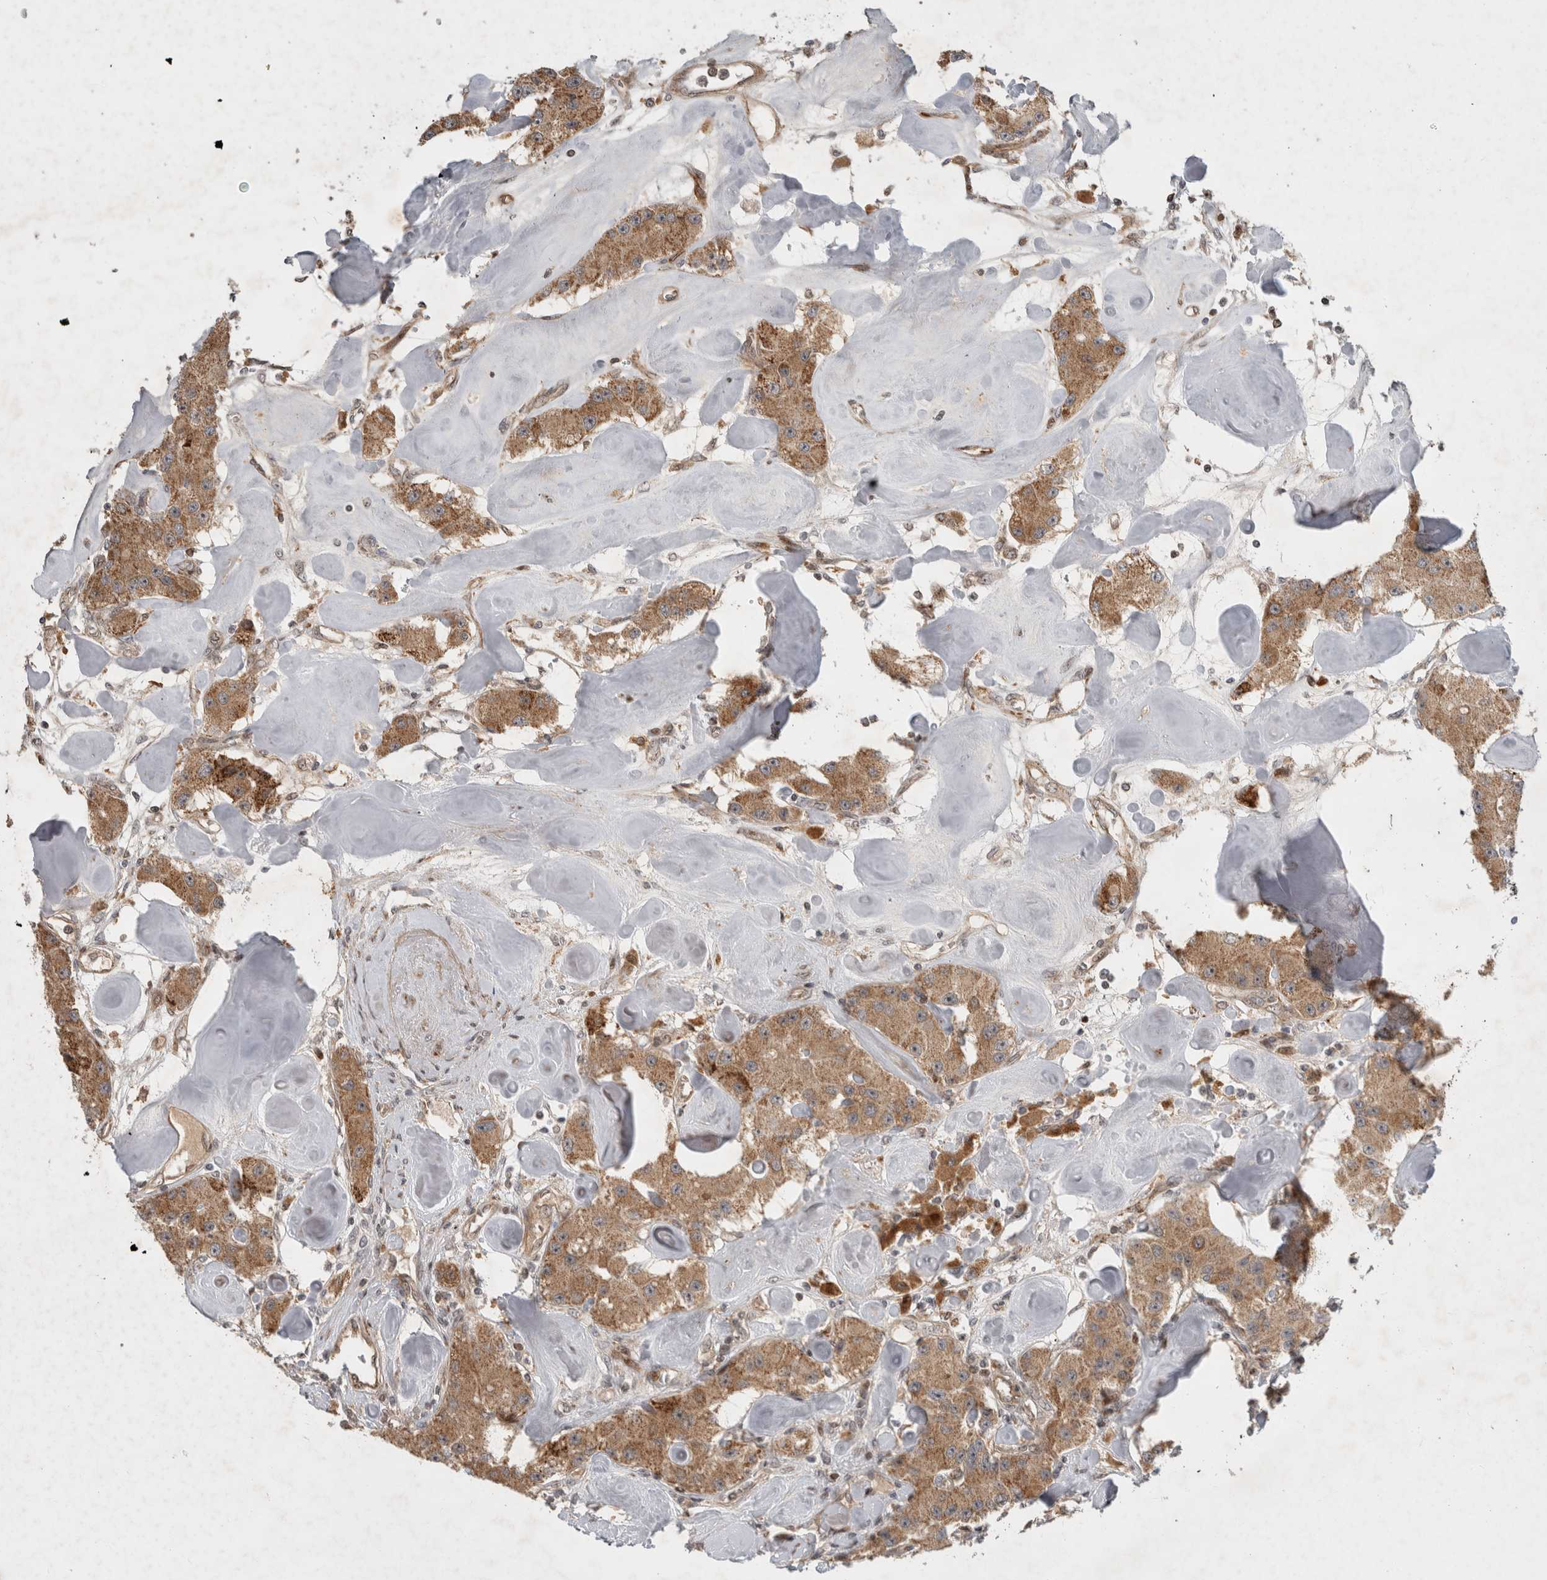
{"staining": {"intensity": "moderate", "quantity": ">75%", "location": "cytoplasmic/membranous"}, "tissue": "carcinoid", "cell_type": "Tumor cells", "image_type": "cancer", "snomed": [{"axis": "morphology", "description": "Carcinoid, malignant, NOS"}, {"axis": "topography", "description": "Pancreas"}], "caption": "Tumor cells display medium levels of moderate cytoplasmic/membranous positivity in about >75% of cells in human carcinoid.", "gene": "INSRR", "patient": {"sex": "male", "age": 41}}